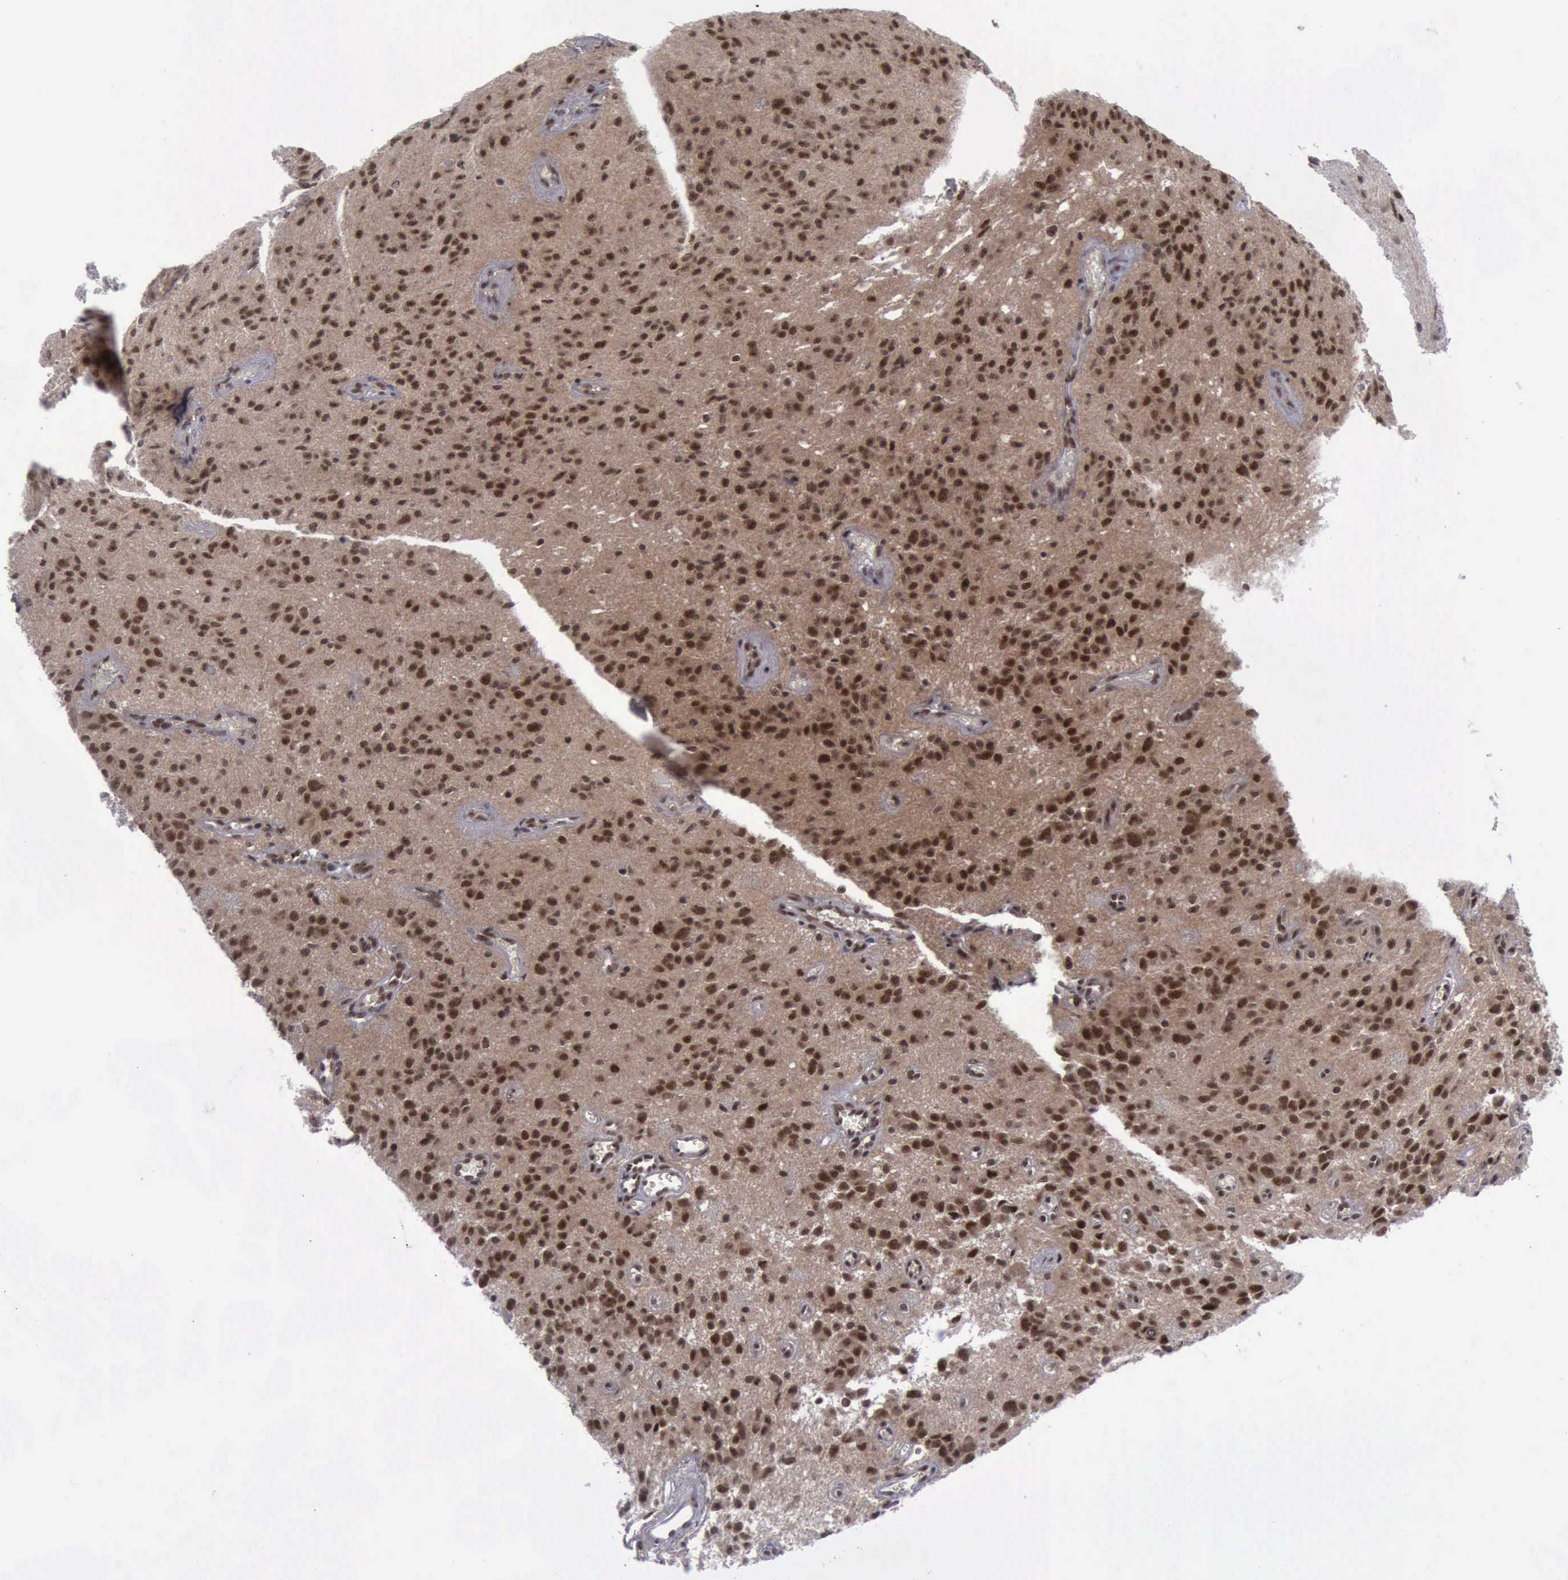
{"staining": {"intensity": "strong", "quantity": ">75%", "location": "cytoplasmic/membranous,nuclear"}, "tissue": "glioma", "cell_type": "Tumor cells", "image_type": "cancer", "snomed": [{"axis": "morphology", "description": "Glioma, malignant, Low grade"}, {"axis": "topography", "description": "Brain"}], "caption": "IHC staining of glioma, which reveals high levels of strong cytoplasmic/membranous and nuclear staining in approximately >75% of tumor cells indicating strong cytoplasmic/membranous and nuclear protein staining. The staining was performed using DAB (brown) for protein detection and nuclei were counterstained in hematoxylin (blue).", "gene": "ATM", "patient": {"sex": "female", "age": 15}}